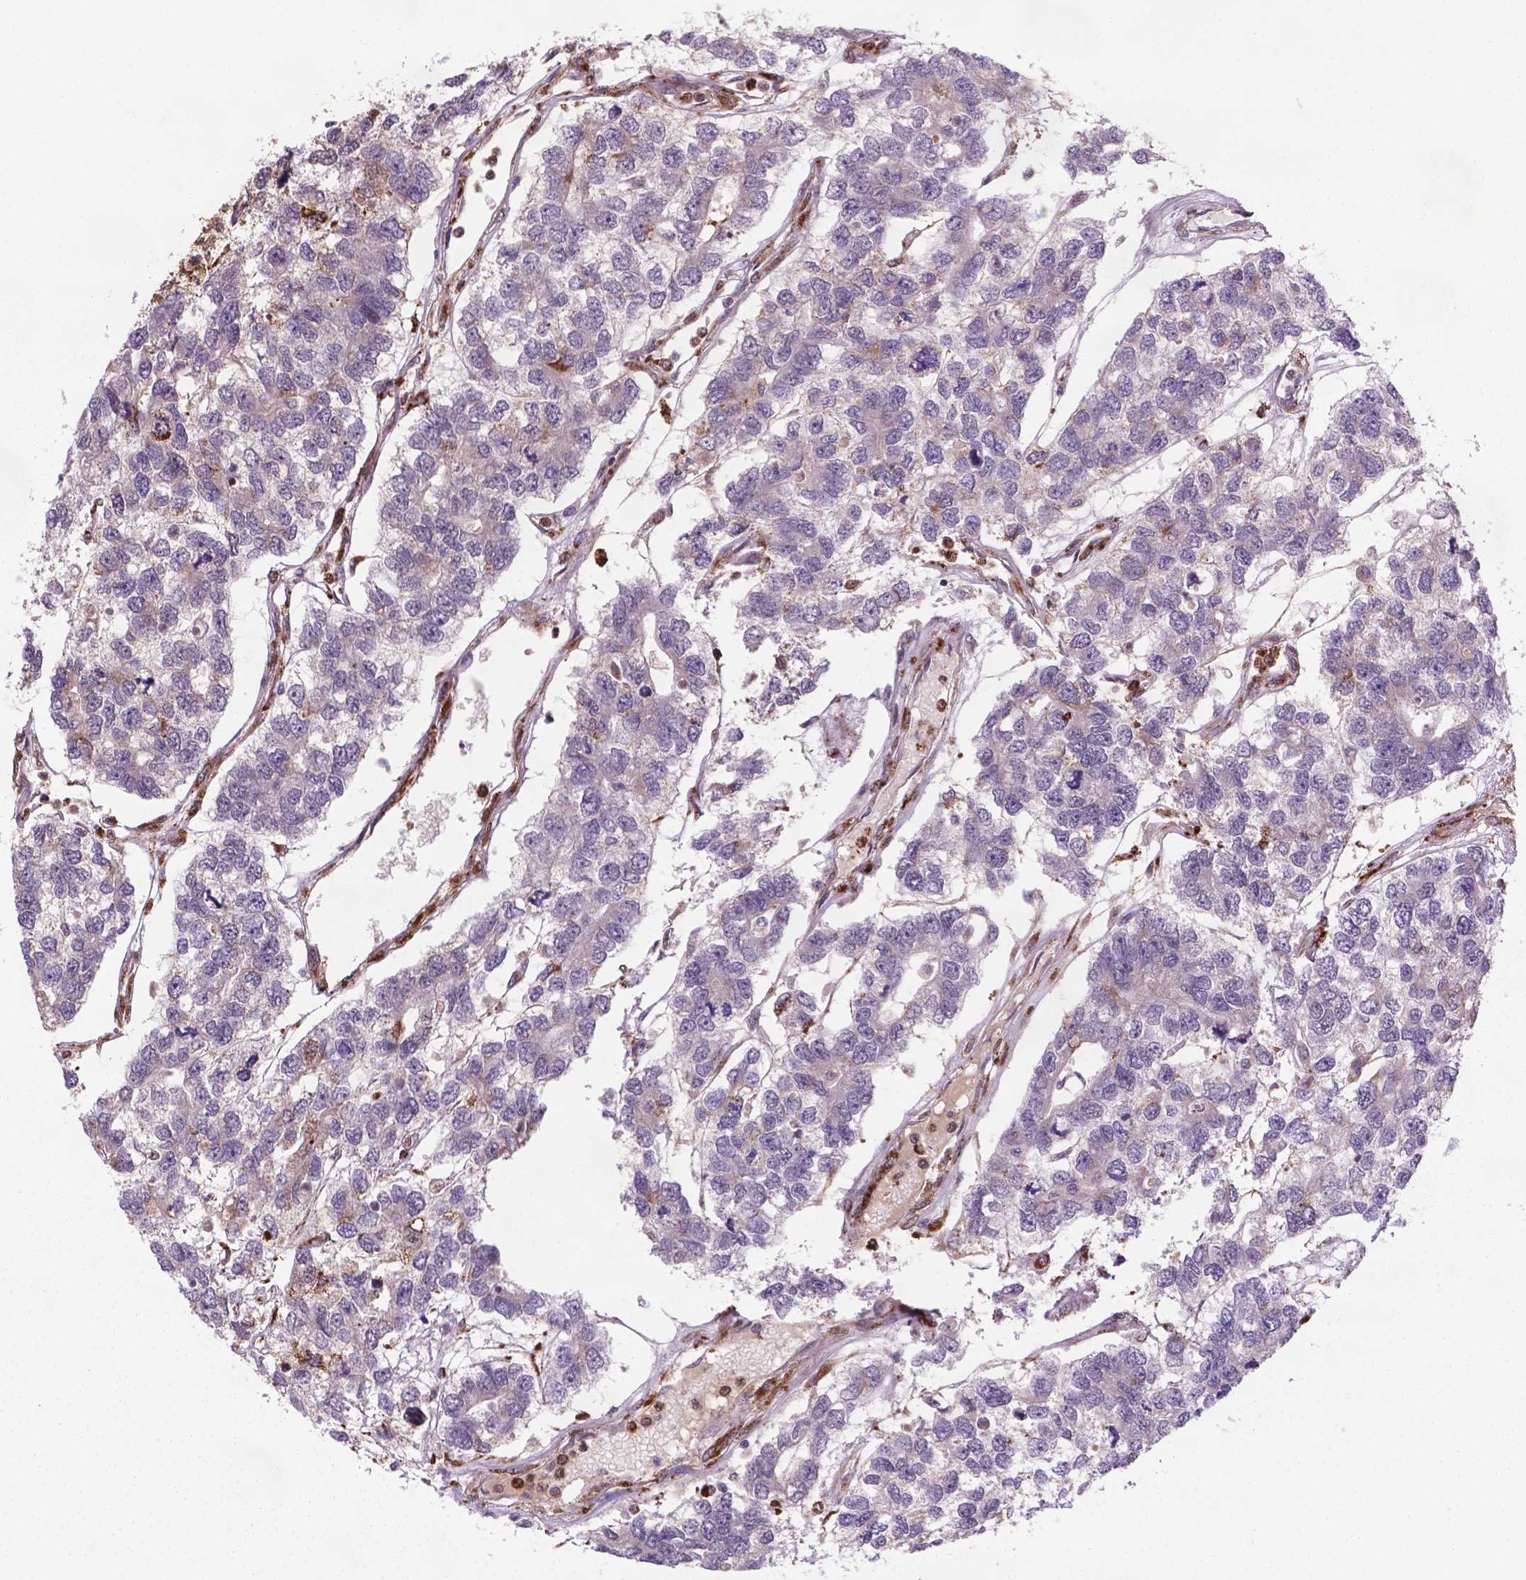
{"staining": {"intensity": "moderate", "quantity": "25%-75%", "location": "cytoplasmic/membranous,nuclear"}, "tissue": "testis cancer", "cell_type": "Tumor cells", "image_type": "cancer", "snomed": [{"axis": "morphology", "description": "Seminoma, NOS"}, {"axis": "topography", "description": "Testis"}], "caption": "A medium amount of moderate cytoplasmic/membranous and nuclear expression is identified in about 25%-75% of tumor cells in testis cancer tissue.", "gene": "PLIN3", "patient": {"sex": "male", "age": 52}}